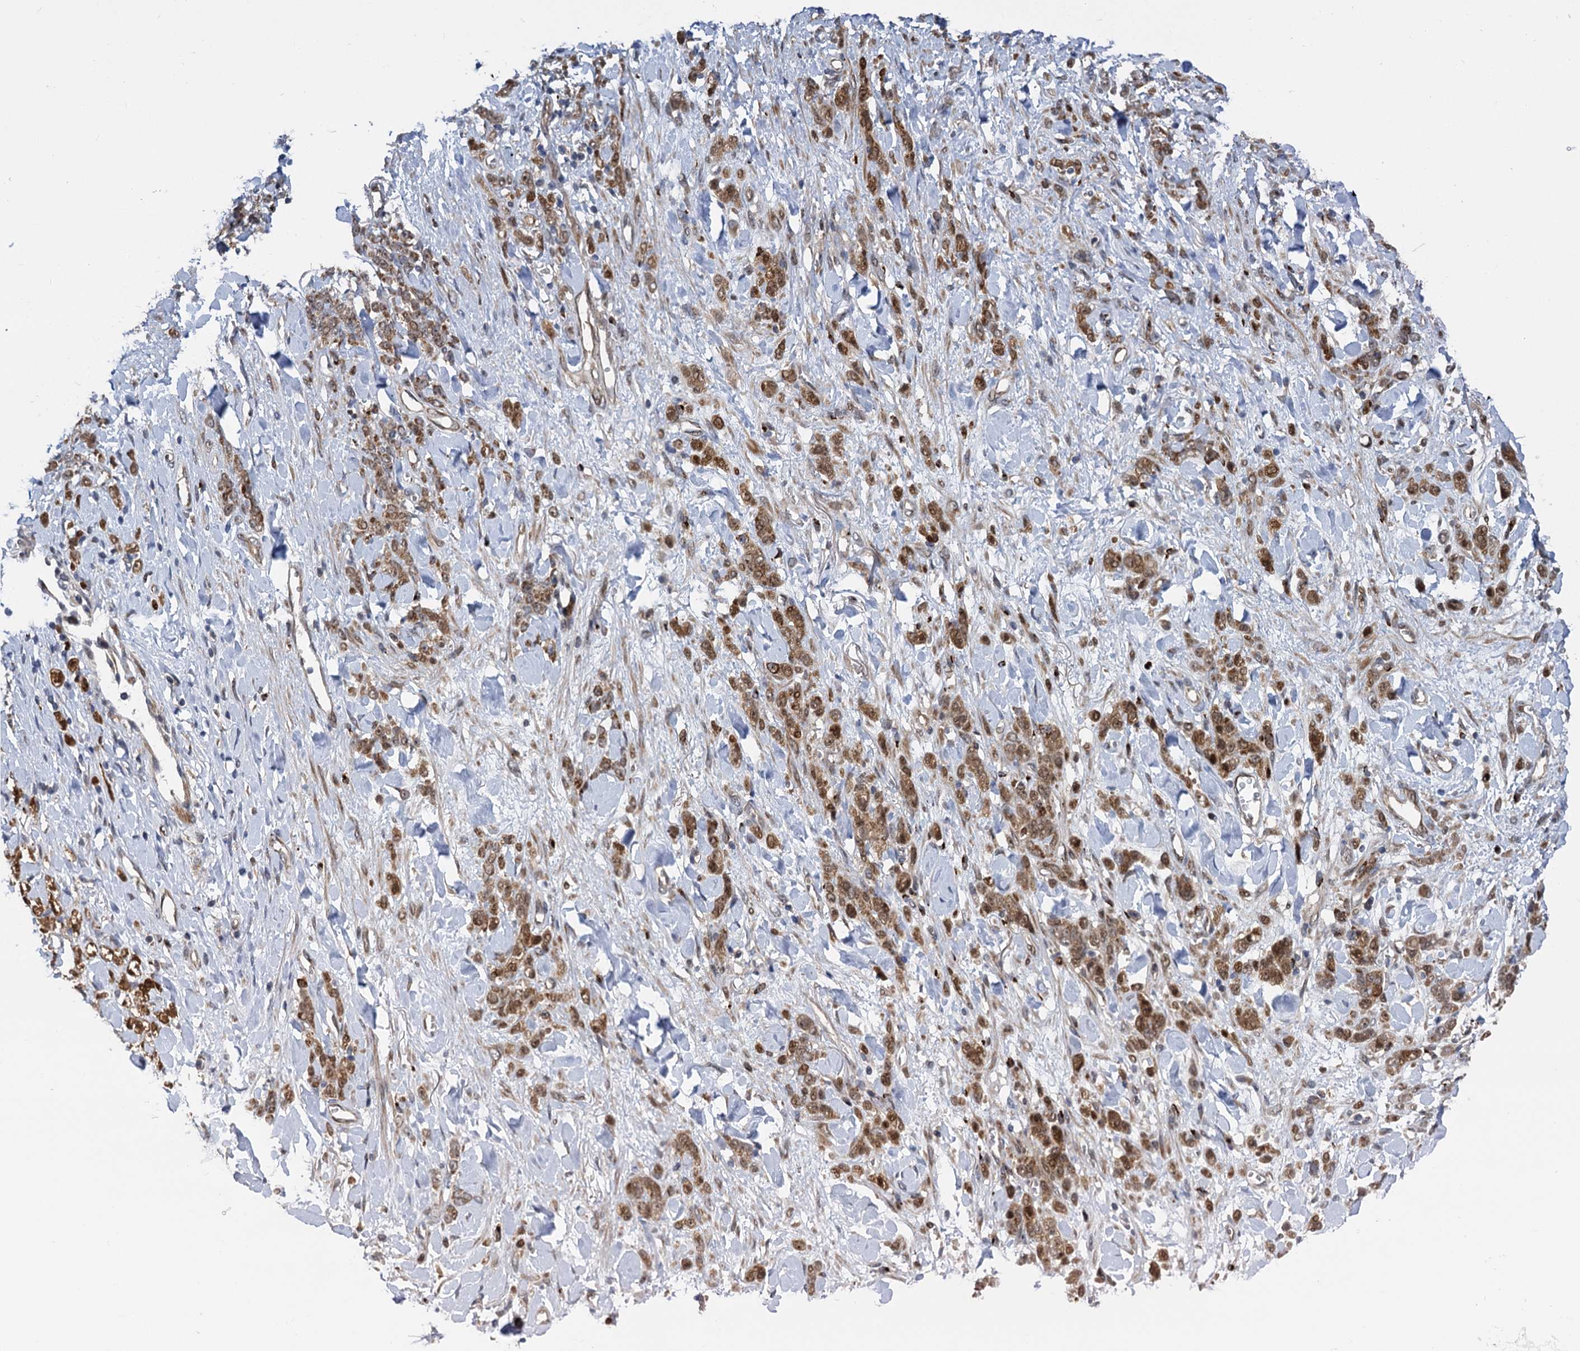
{"staining": {"intensity": "moderate", "quantity": ">75%", "location": "cytoplasmic/membranous,nuclear"}, "tissue": "stomach cancer", "cell_type": "Tumor cells", "image_type": "cancer", "snomed": [{"axis": "morphology", "description": "Normal tissue, NOS"}, {"axis": "morphology", "description": "Adenocarcinoma, NOS"}, {"axis": "topography", "description": "Stomach"}], "caption": "The histopathology image shows immunohistochemical staining of stomach cancer. There is moderate cytoplasmic/membranous and nuclear expression is seen in approximately >75% of tumor cells.", "gene": "GAL3ST4", "patient": {"sex": "male", "age": 82}}